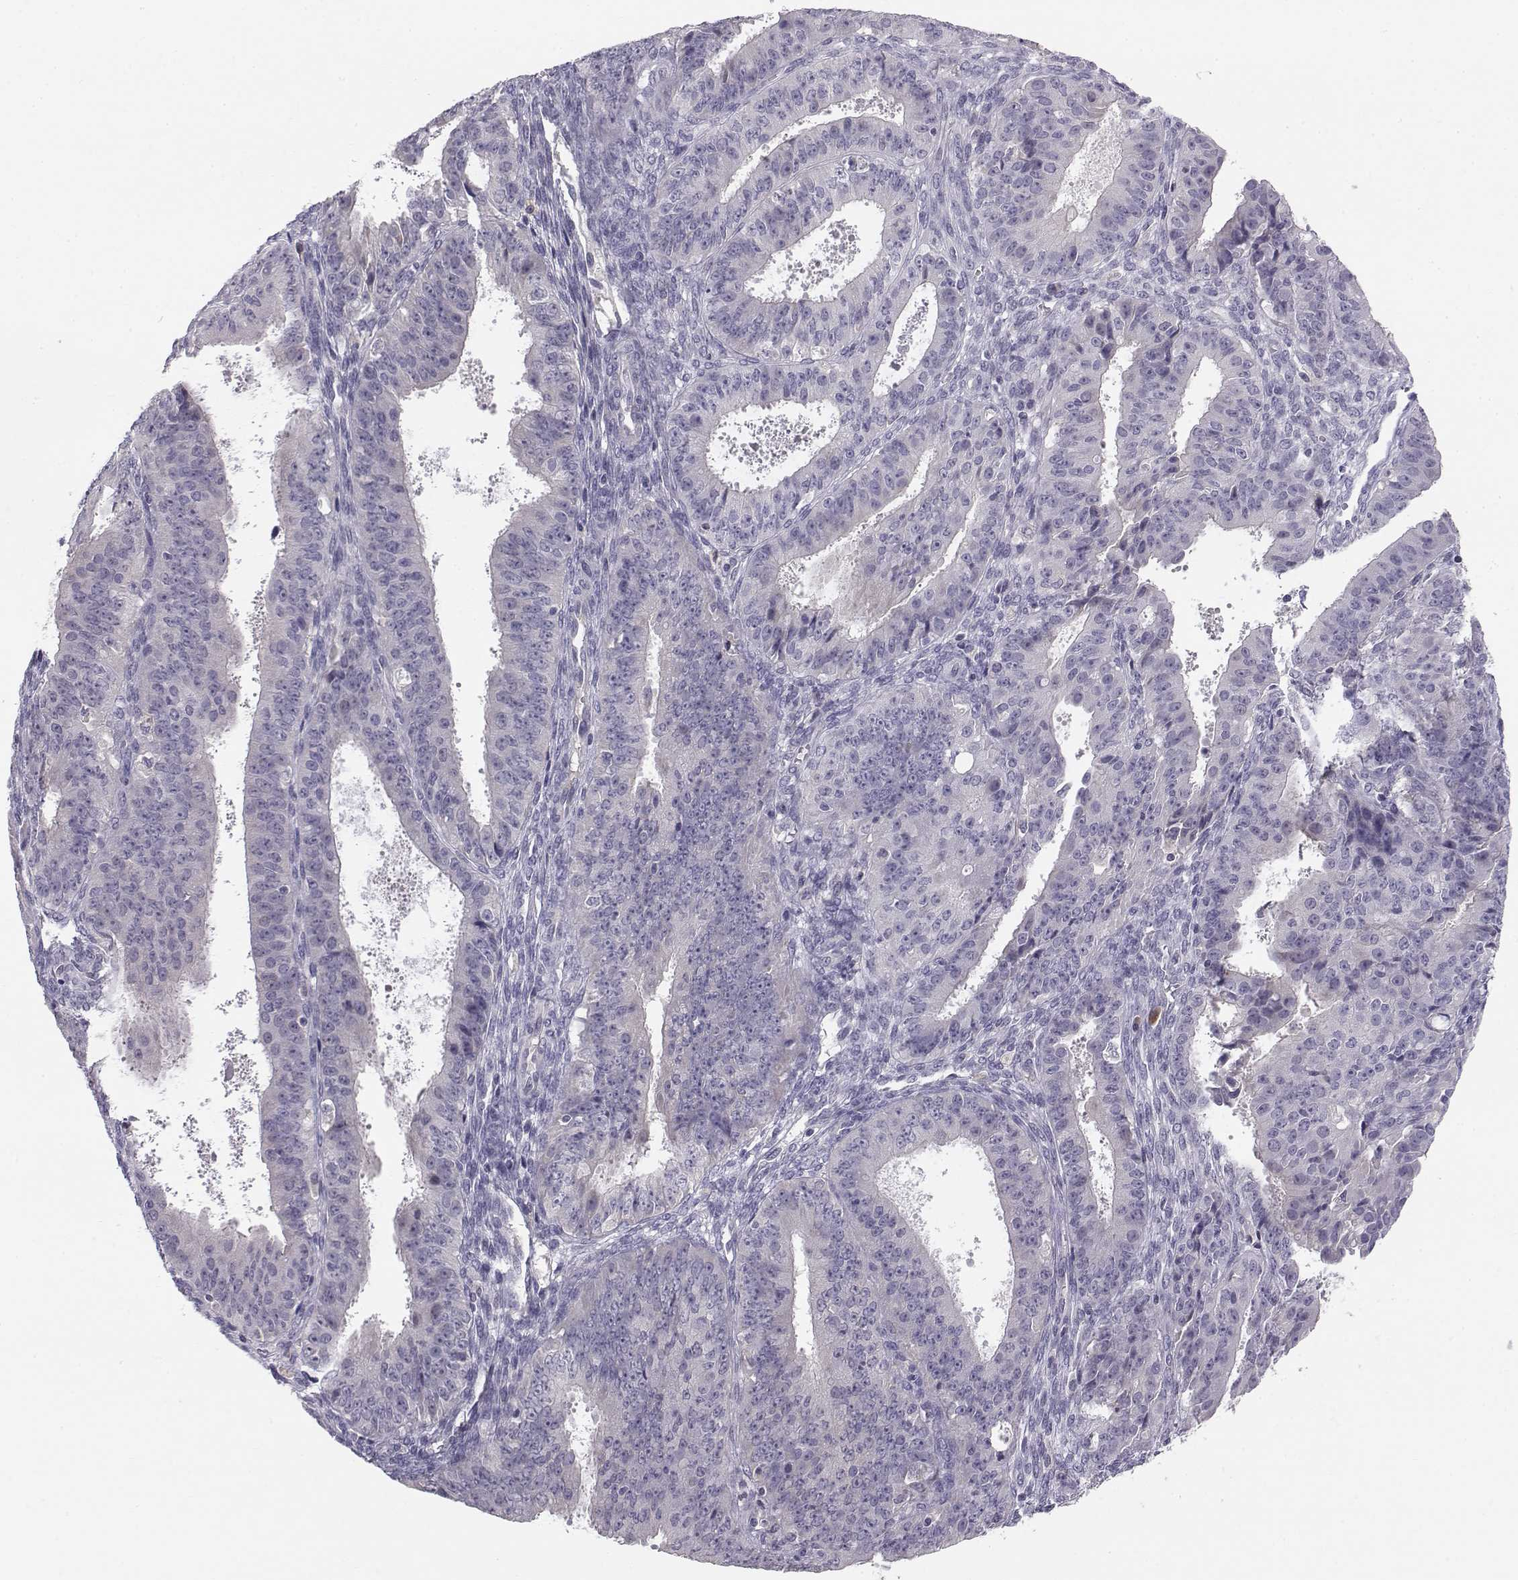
{"staining": {"intensity": "negative", "quantity": "none", "location": "none"}, "tissue": "ovarian cancer", "cell_type": "Tumor cells", "image_type": "cancer", "snomed": [{"axis": "morphology", "description": "Carcinoma, endometroid"}, {"axis": "topography", "description": "Ovary"}], "caption": "DAB immunohistochemical staining of human ovarian cancer (endometroid carcinoma) demonstrates no significant staining in tumor cells.", "gene": "ACSL6", "patient": {"sex": "female", "age": 42}}